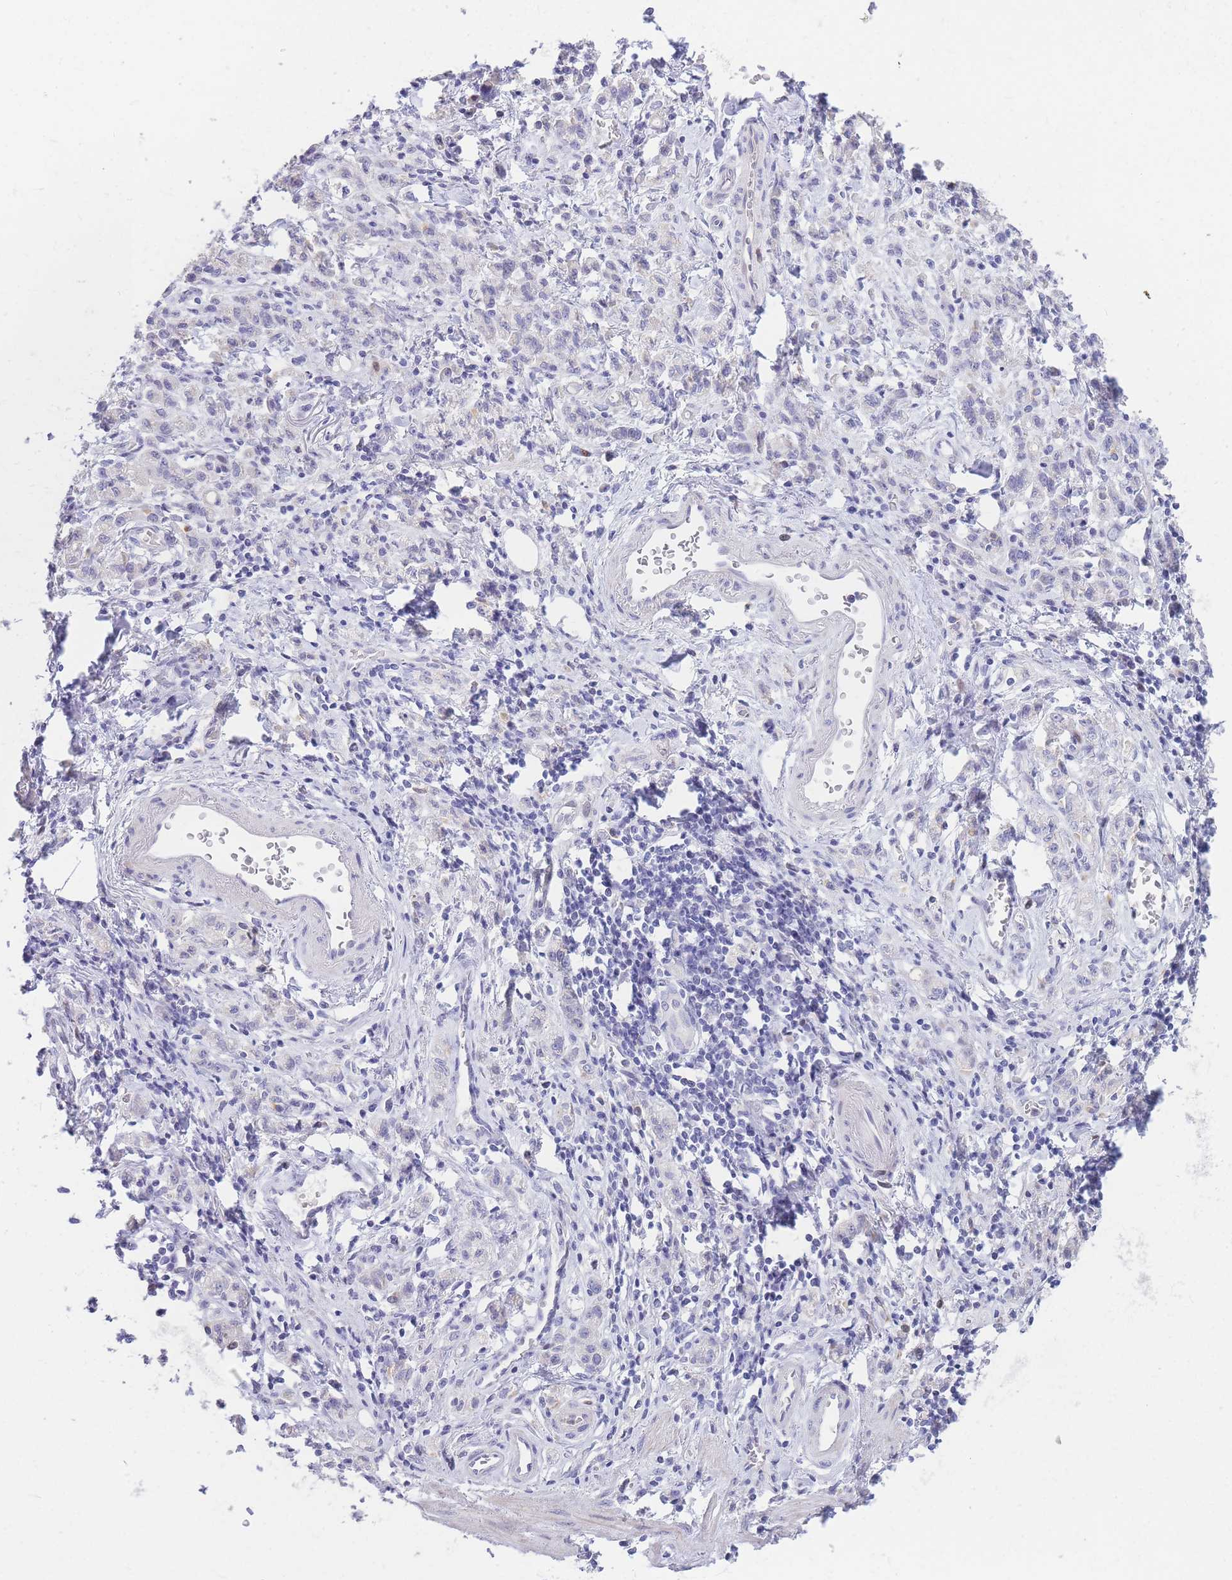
{"staining": {"intensity": "negative", "quantity": "none", "location": "none"}, "tissue": "stomach cancer", "cell_type": "Tumor cells", "image_type": "cancer", "snomed": [{"axis": "morphology", "description": "Adenocarcinoma, NOS"}, {"axis": "topography", "description": "Stomach"}], "caption": "Immunohistochemistry image of stomach adenocarcinoma stained for a protein (brown), which shows no expression in tumor cells. (DAB (3,3'-diaminobenzidine) immunohistochemistry visualized using brightfield microscopy, high magnification).", "gene": "SHCBP1", "patient": {"sex": "male", "age": 77}}